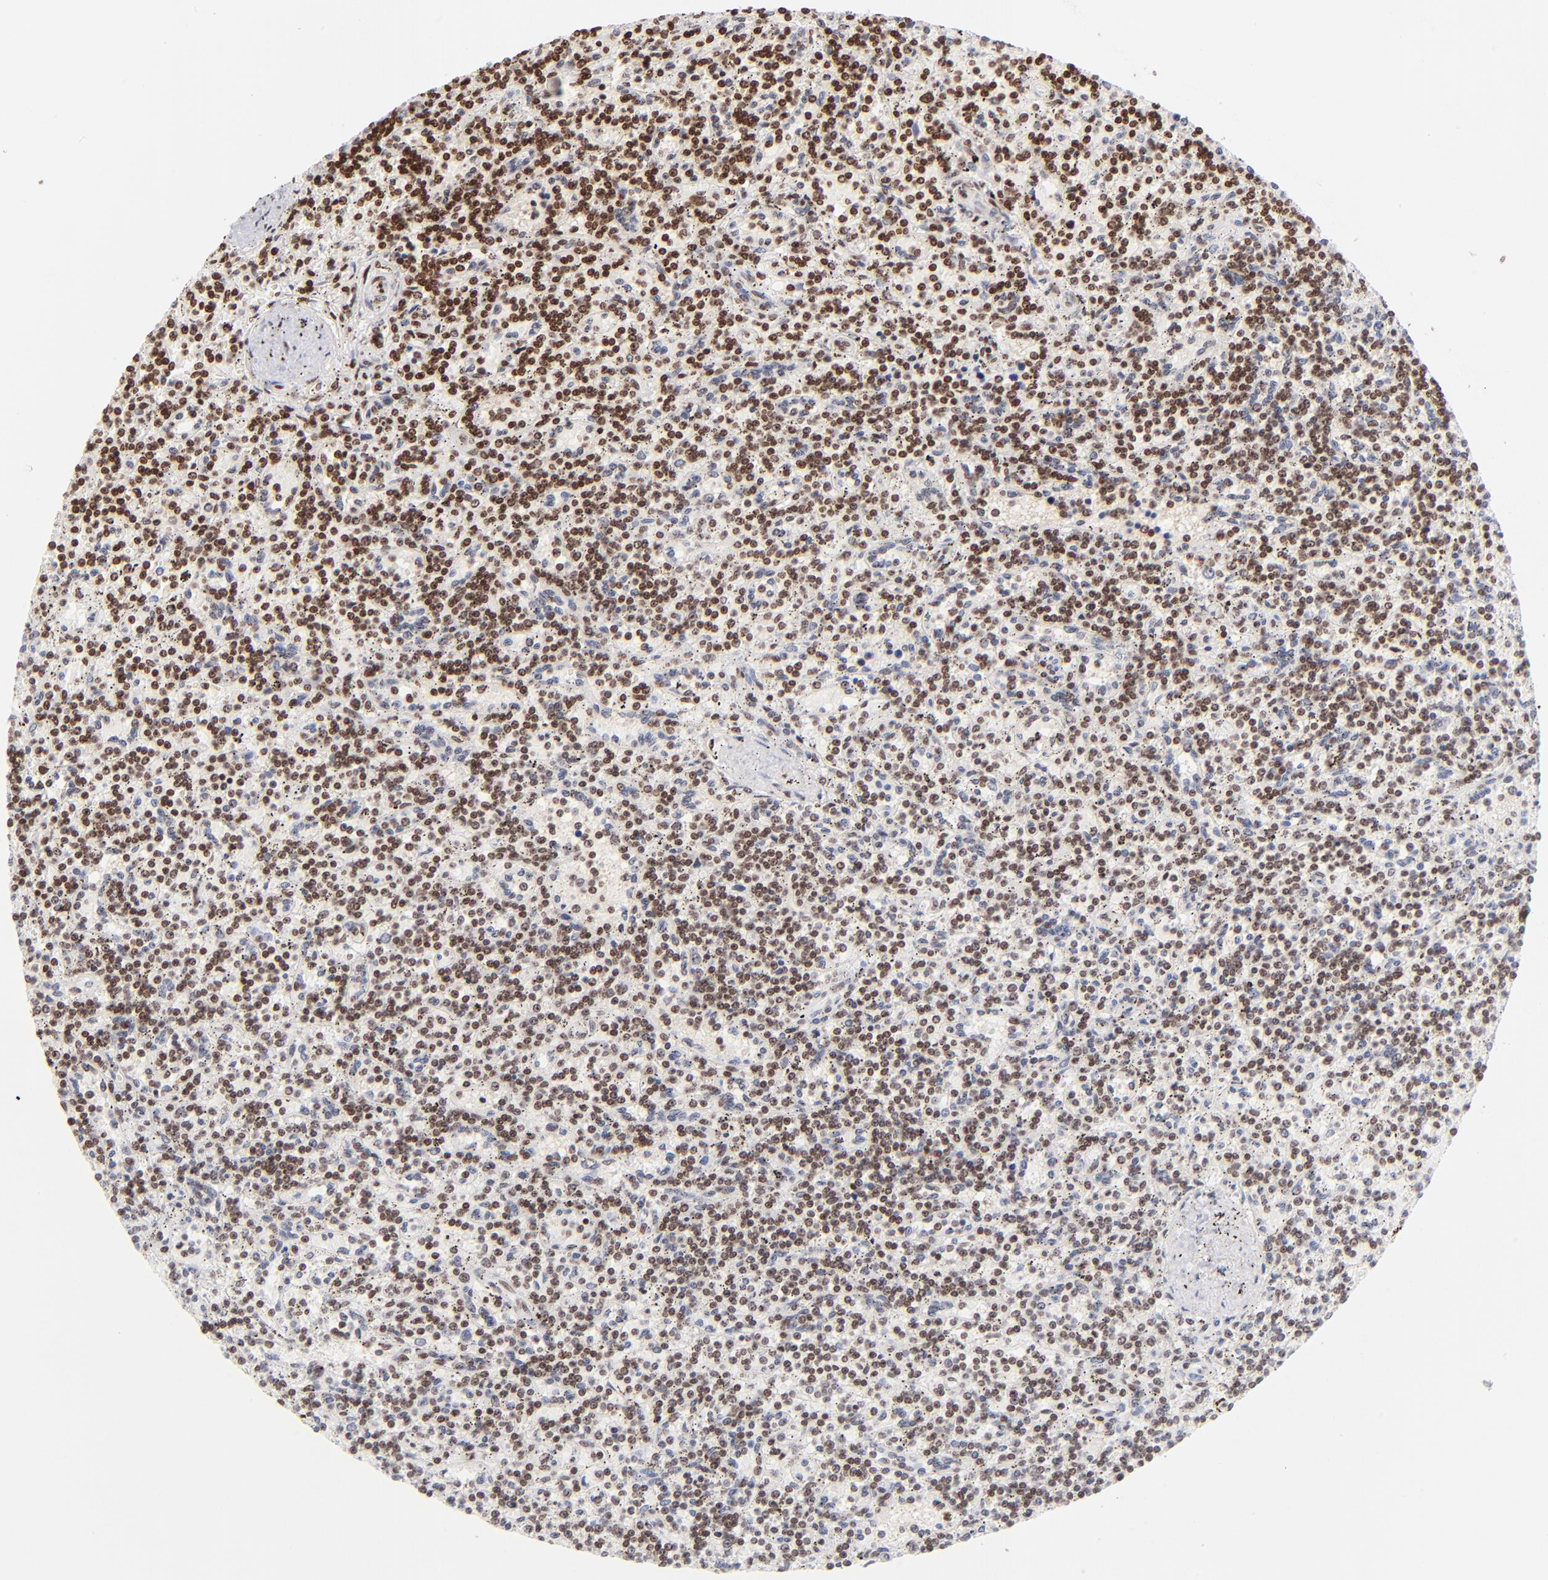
{"staining": {"intensity": "strong", "quantity": ">75%", "location": "nuclear"}, "tissue": "lymphoma", "cell_type": "Tumor cells", "image_type": "cancer", "snomed": [{"axis": "morphology", "description": "Malignant lymphoma, non-Hodgkin's type, Low grade"}, {"axis": "topography", "description": "Spleen"}], "caption": "The immunohistochemical stain labels strong nuclear positivity in tumor cells of malignant lymphoma, non-Hodgkin's type (low-grade) tissue.", "gene": "RTL4", "patient": {"sex": "male", "age": 73}}